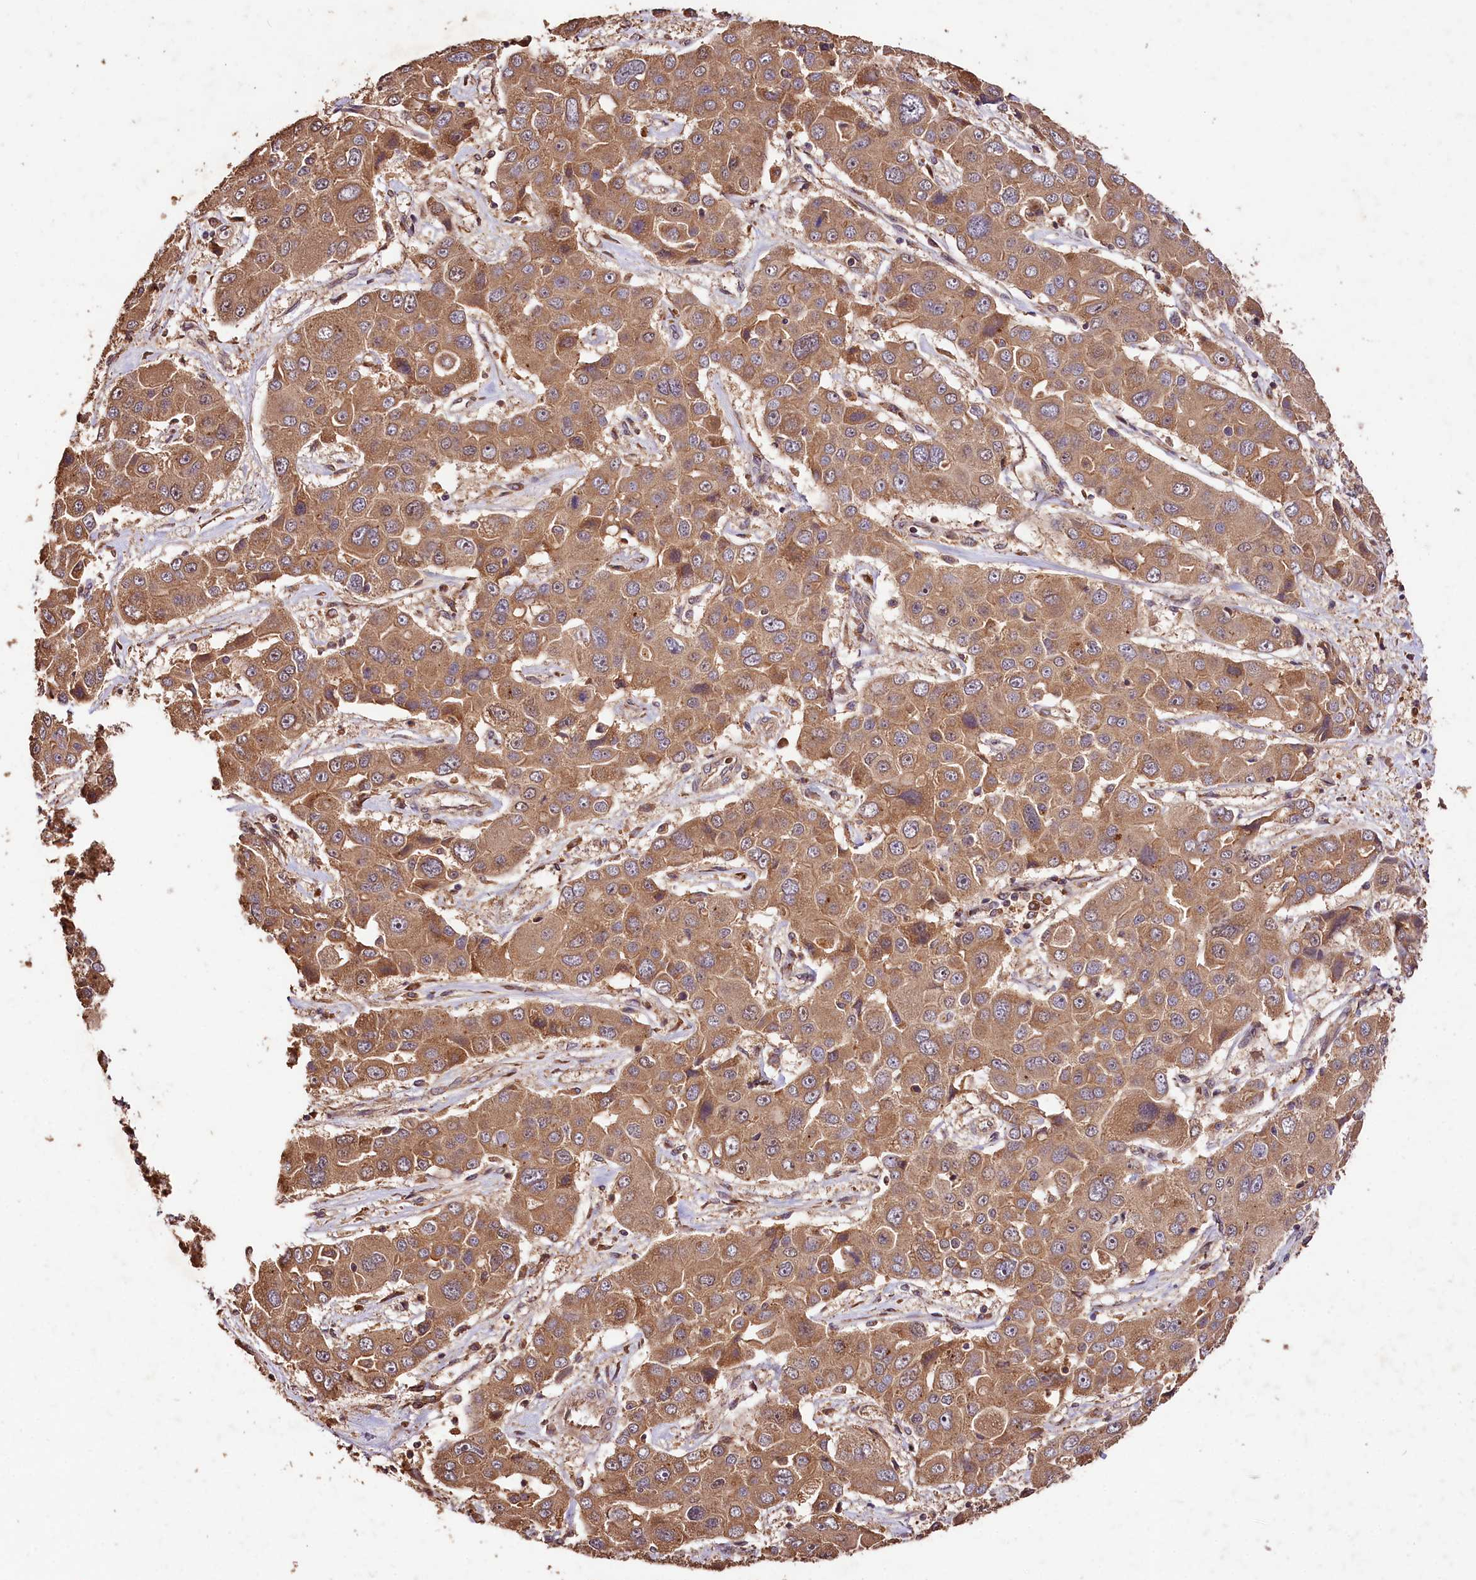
{"staining": {"intensity": "moderate", "quantity": ">75%", "location": "cytoplasmic/membranous"}, "tissue": "liver cancer", "cell_type": "Tumor cells", "image_type": "cancer", "snomed": [{"axis": "morphology", "description": "Cholangiocarcinoma"}, {"axis": "topography", "description": "Liver"}], "caption": "Immunohistochemistry micrograph of human liver cancer (cholangiocarcinoma) stained for a protein (brown), which demonstrates medium levels of moderate cytoplasmic/membranous positivity in about >75% of tumor cells.", "gene": "KPTN", "patient": {"sex": "male", "age": 67}}